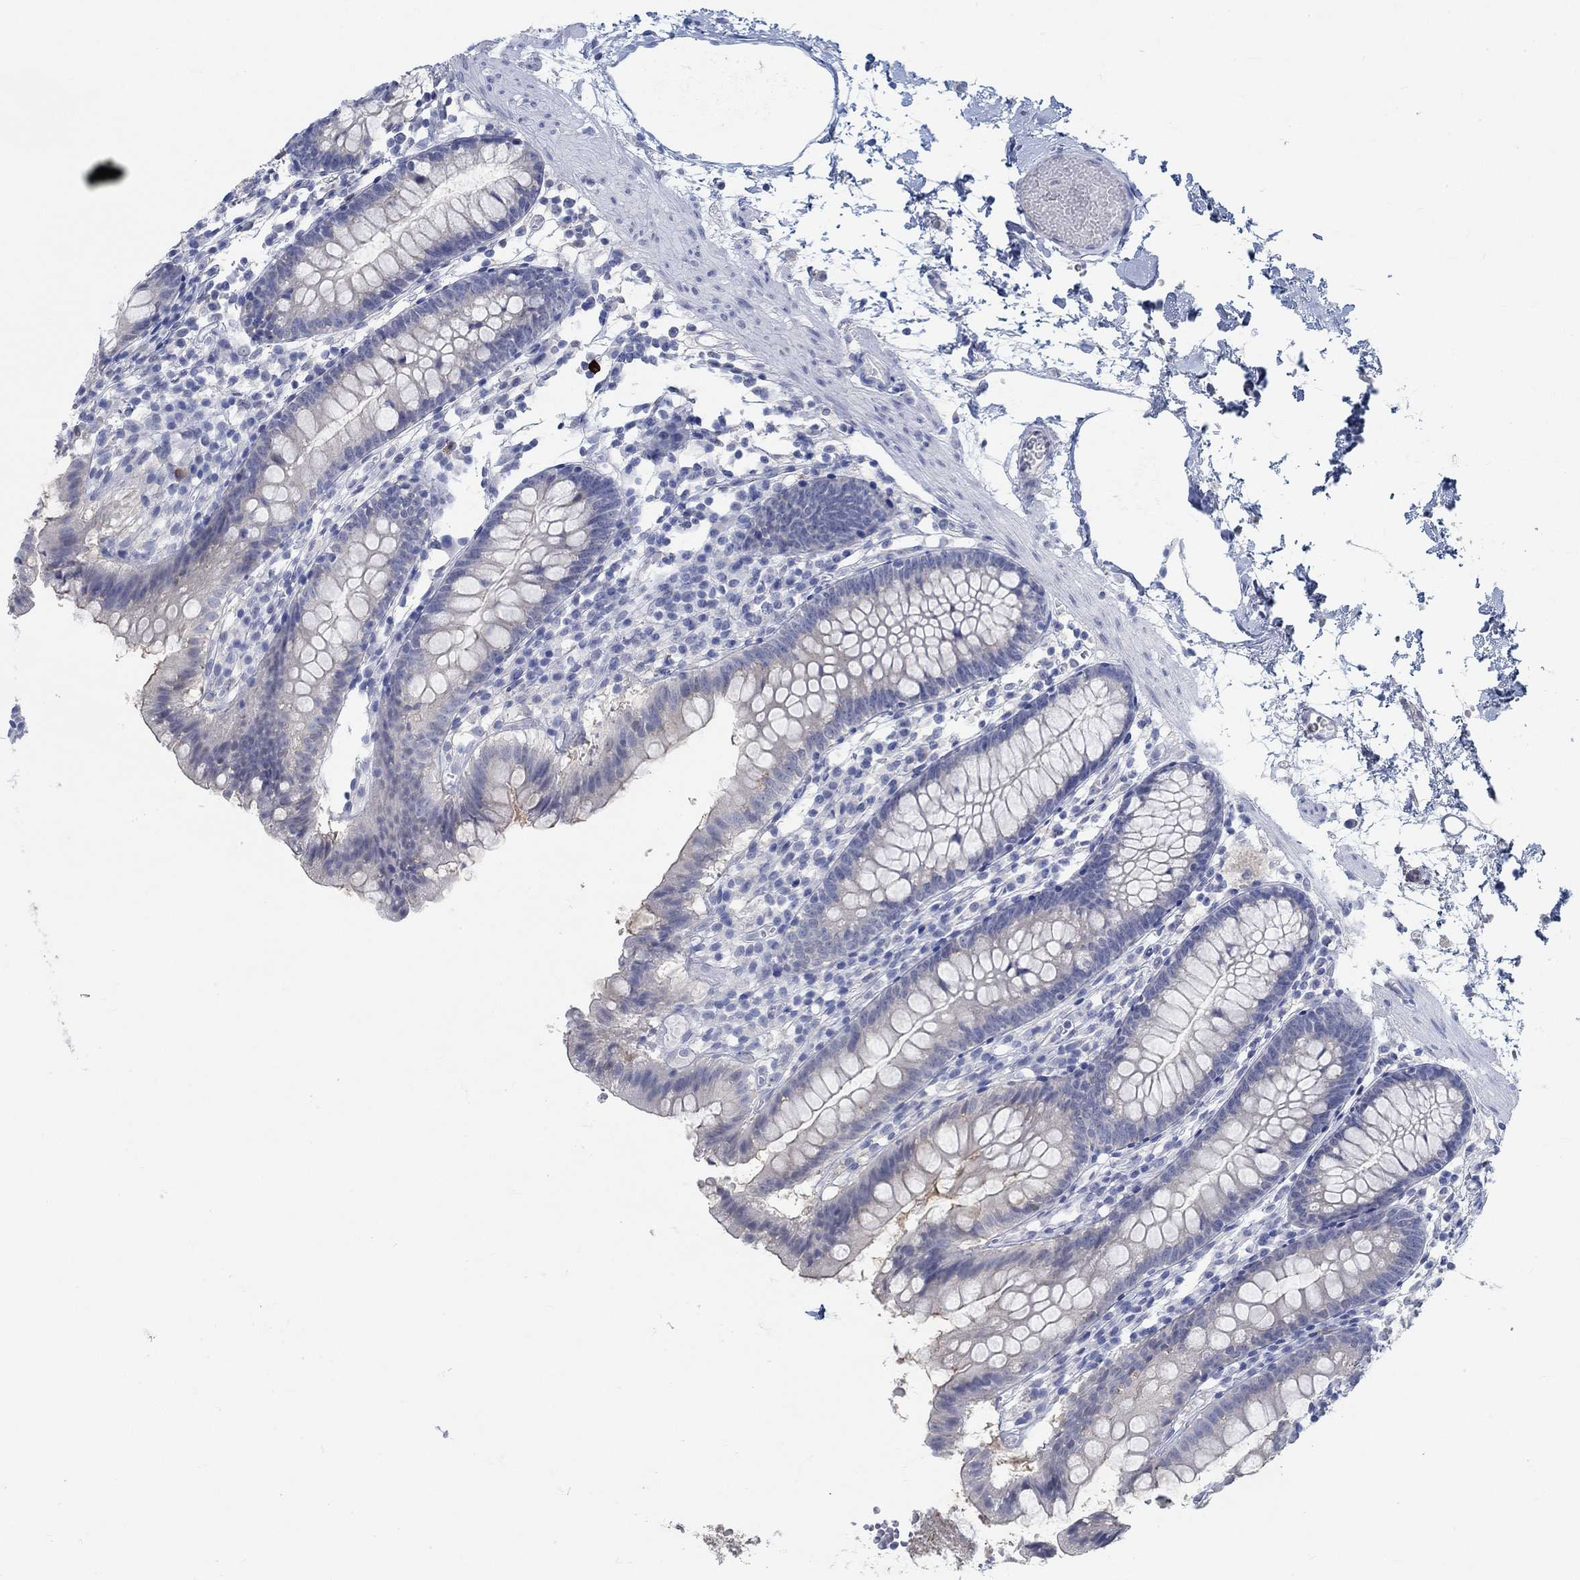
{"staining": {"intensity": "moderate", "quantity": "<25%", "location": "cytoplasmic/membranous"}, "tissue": "small intestine", "cell_type": "Glandular cells", "image_type": "normal", "snomed": [{"axis": "morphology", "description": "Normal tissue, NOS"}, {"axis": "topography", "description": "Small intestine"}], "caption": "A high-resolution image shows IHC staining of benign small intestine, which demonstrates moderate cytoplasmic/membranous staining in about <25% of glandular cells. (DAB (3,3'-diaminobenzidine) = brown stain, brightfield microscopy at high magnification).", "gene": "TEKT4", "patient": {"sex": "female", "age": 90}}